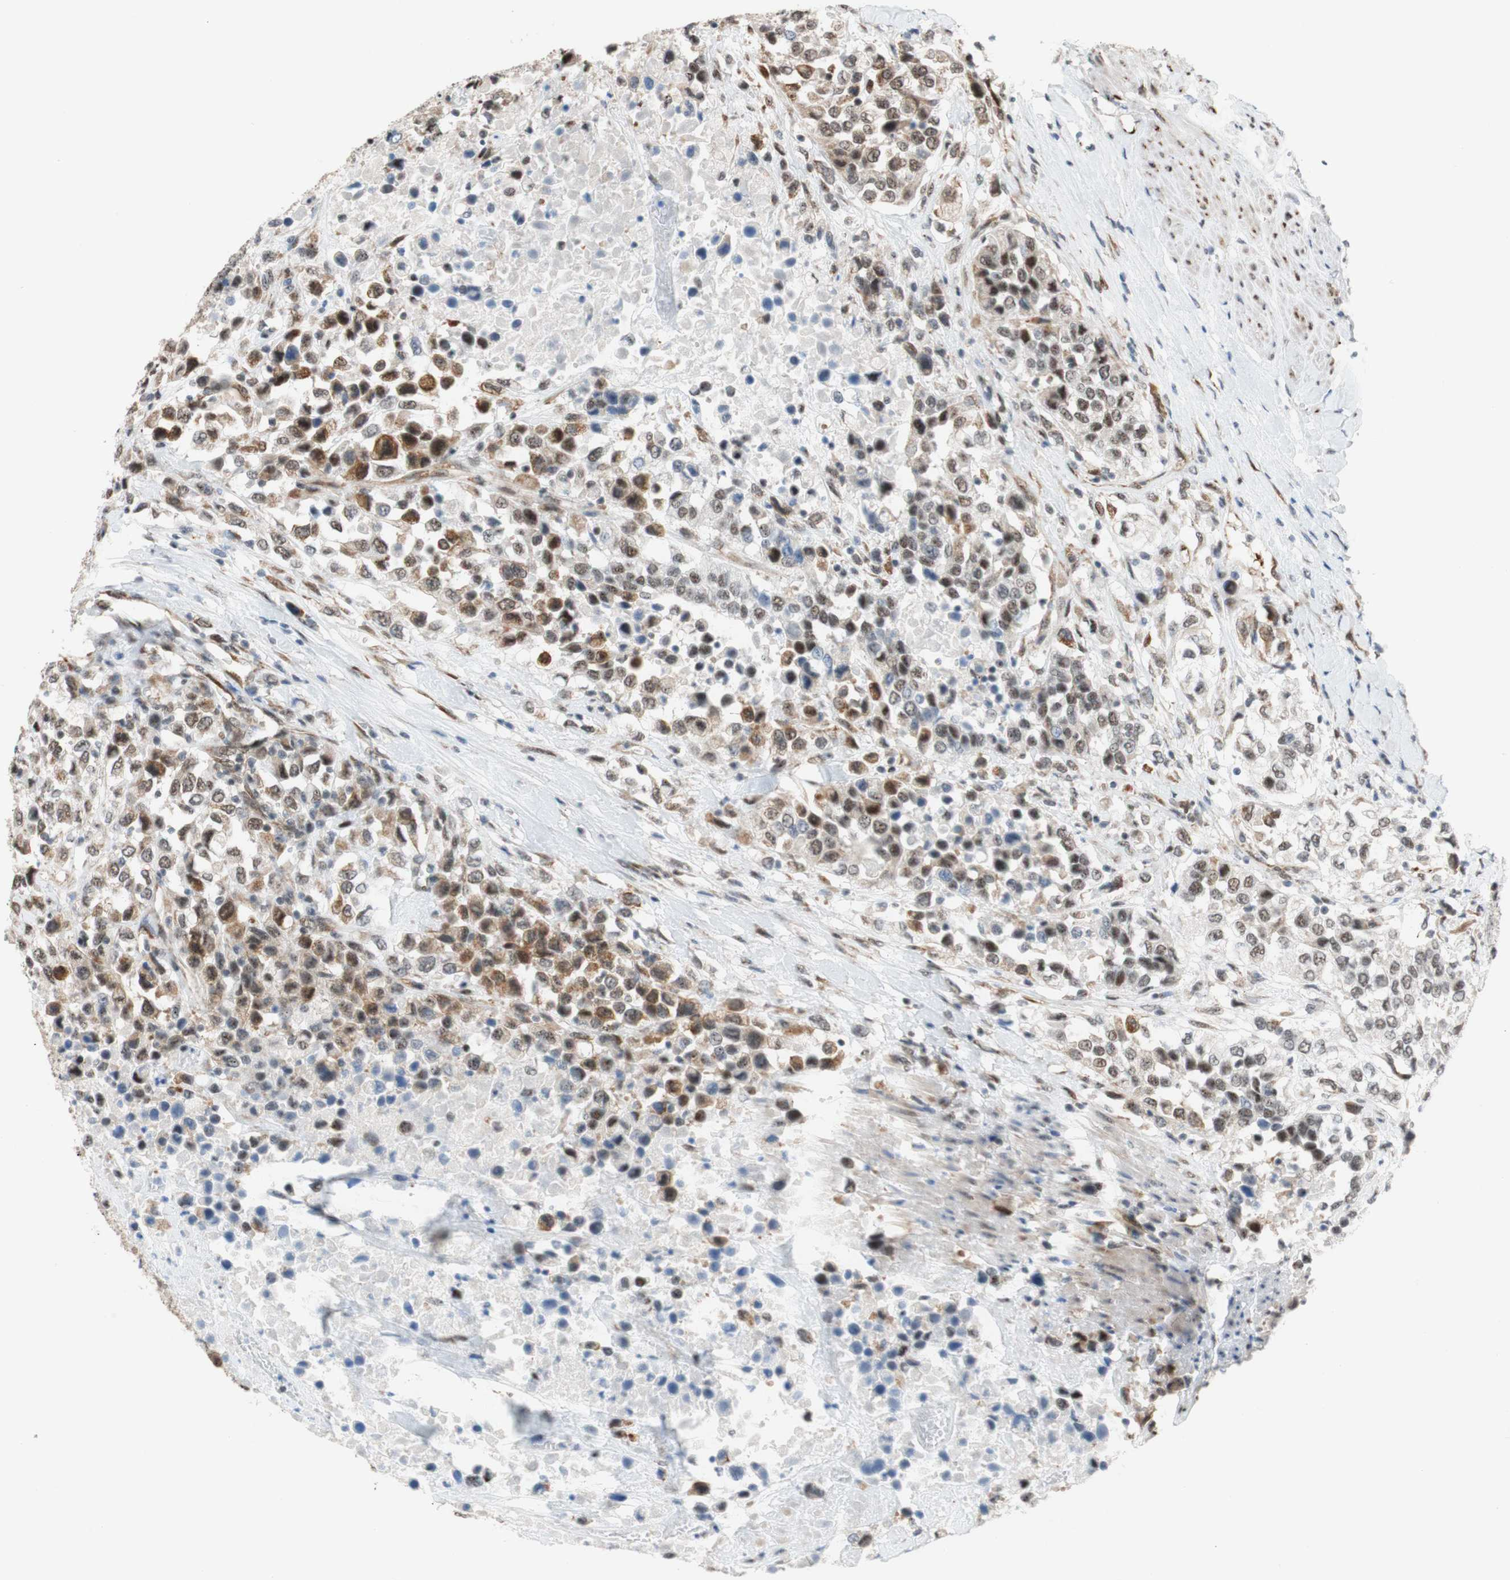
{"staining": {"intensity": "weak", "quantity": ">75%", "location": "nuclear"}, "tissue": "urothelial cancer", "cell_type": "Tumor cells", "image_type": "cancer", "snomed": [{"axis": "morphology", "description": "Urothelial carcinoma, High grade"}, {"axis": "topography", "description": "Urinary bladder"}], "caption": "Immunohistochemistry (IHC) photomicrograph of neoplastic tissue: human urothelial cancer stained using immunohistochemistry demonstrates low levels of weak protein expression localized specifically in the nuclear of tumor cells, appearing as a nuclear brown color.", "gene": "SAP18", "patient": {"sex": "female", "age": 80}}